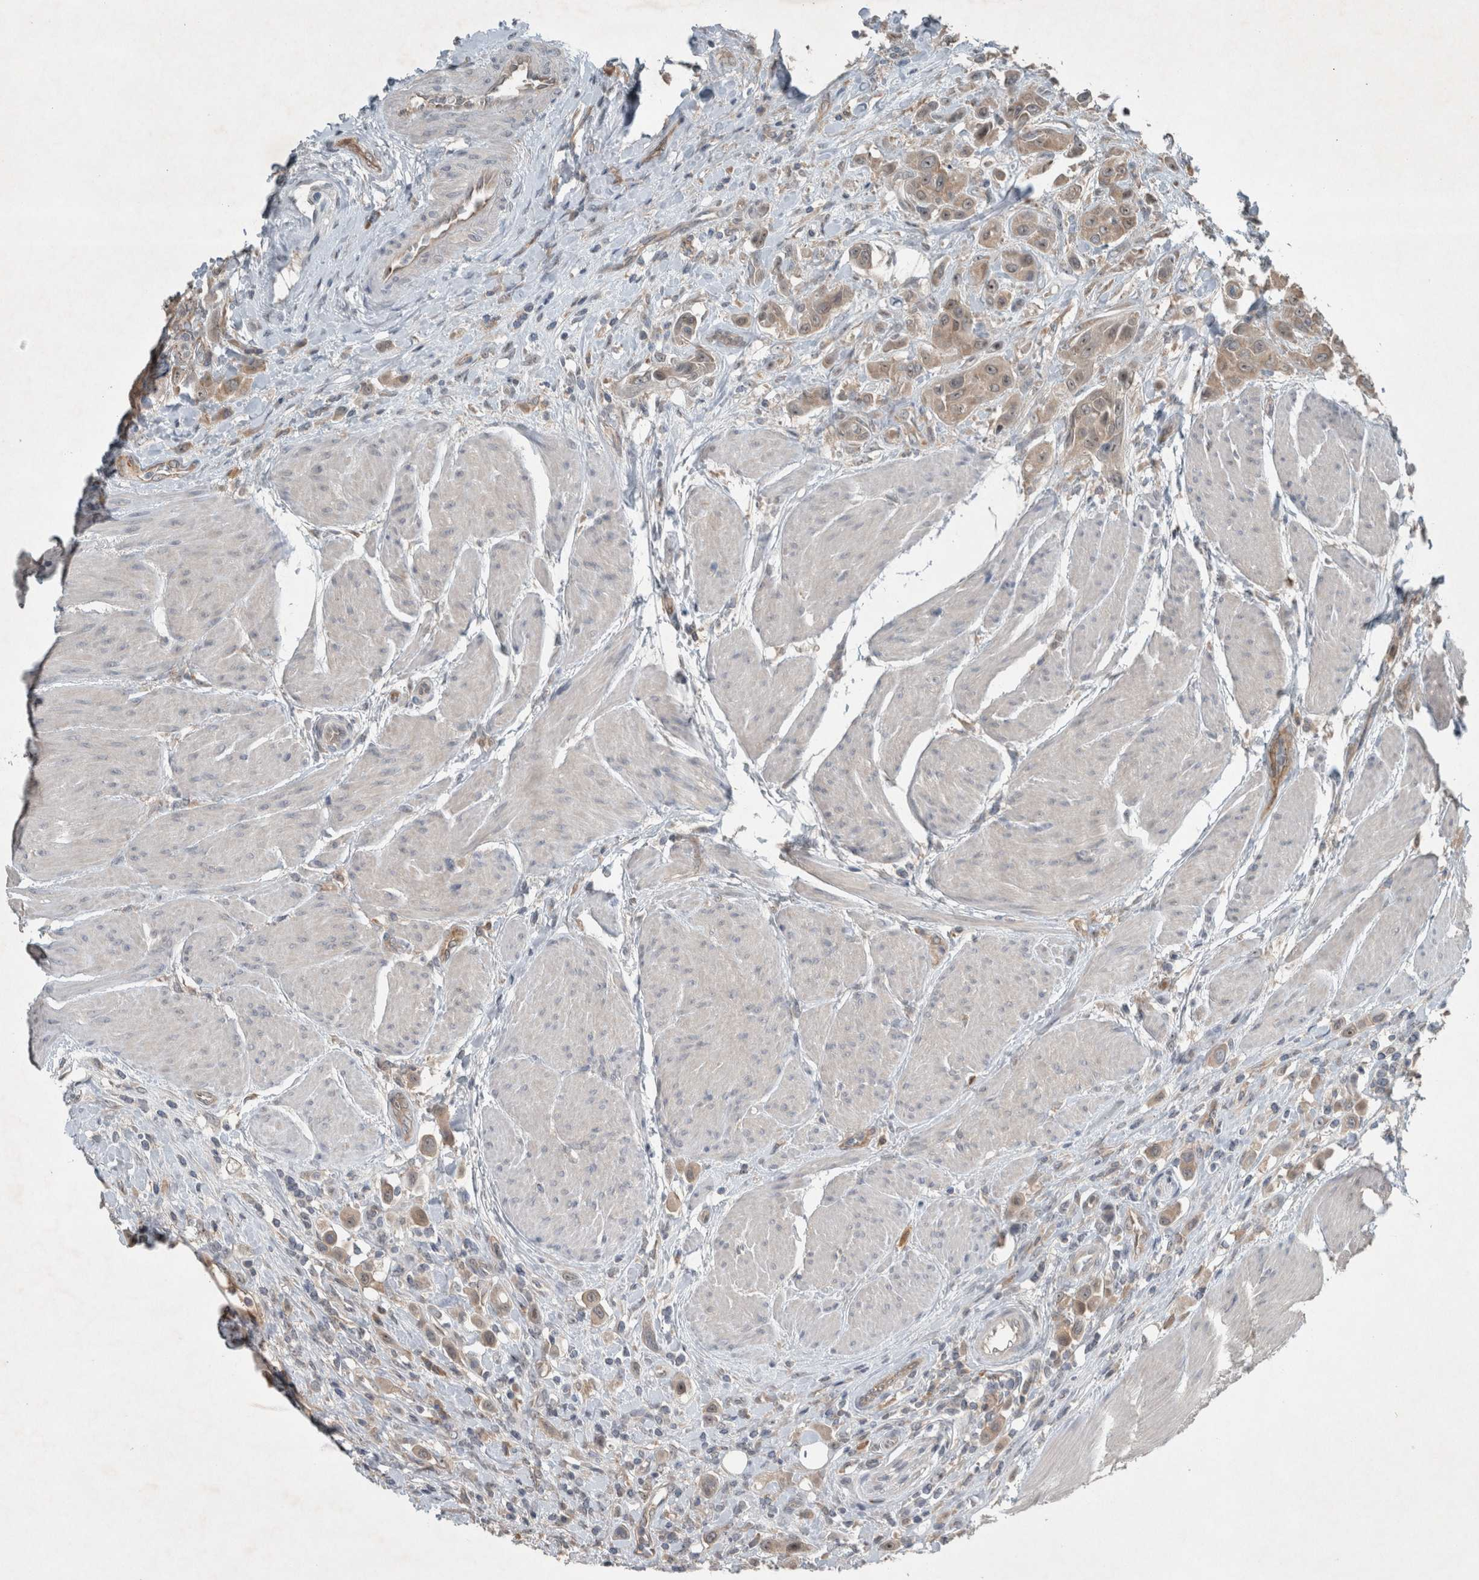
{"staining": {"intensity": "weak", "quantity": ">75%", "location": "cytoplasmic/membranous"}, "tissue": "urothelial cancer", "cell_type": "Tumor cells", "image_type": "cancer", "snomed": [{"axis": "morphology", "description": "Urothelial carcinoma, High grade"}, {"axis": "topography", "description": "Urinary bladder"}], "caption": "Immunohistochemistry (IHC) (DAB) staining of high-grade urothelial carcinoma exhibits weak cytoplasmic/membranous protein staining in approximately >75% of tumor cells.", "gene": "RALGDS", "patient": {"sex": "male", "age": 50}}